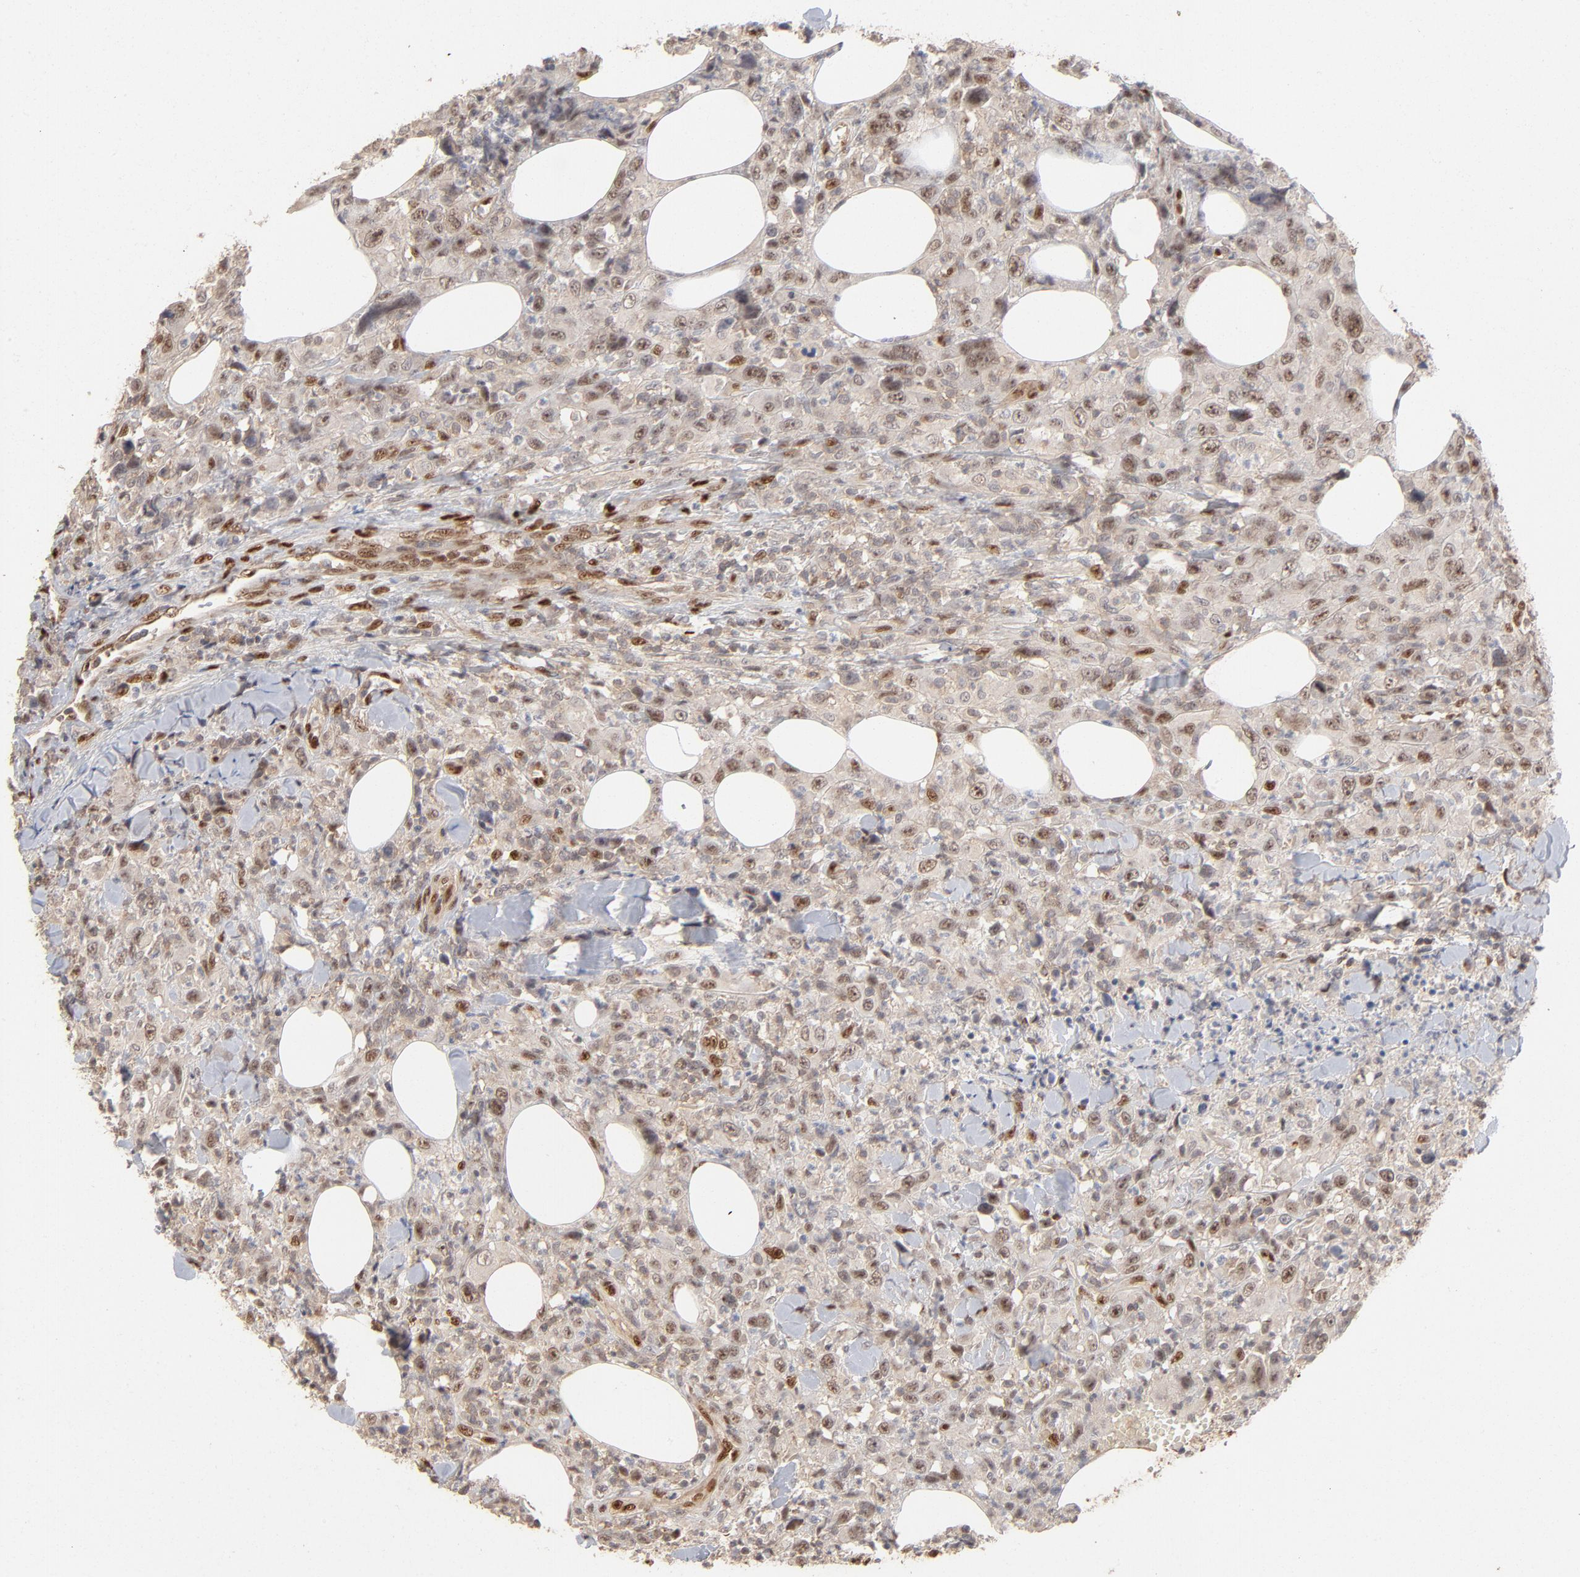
{"staining": {"intensity": "moderate", "quantity": "<25%", "location": "nuclear"}, "tissue": "thyroid cancer", "cell_type": "Tumor cells", "image_type": "cancer", "snomed": [{"axis": "morphology", "description": "Carcinoma, NOS"}, {"axis": "topography", "description": "Thyroid gland"}], "caption": "Thyroid cancer (carcinoma) was stained to show a protein in brown. There is low levels of moderate nuclear expression in about <25% of tumor cells. The staining is performed using DAB brown chromogen to label protein expression. The nuclei are counter-stained blue using hematoxylin.", "gene": "NFIB", "patient": {"sex": "female", "age": 77}}